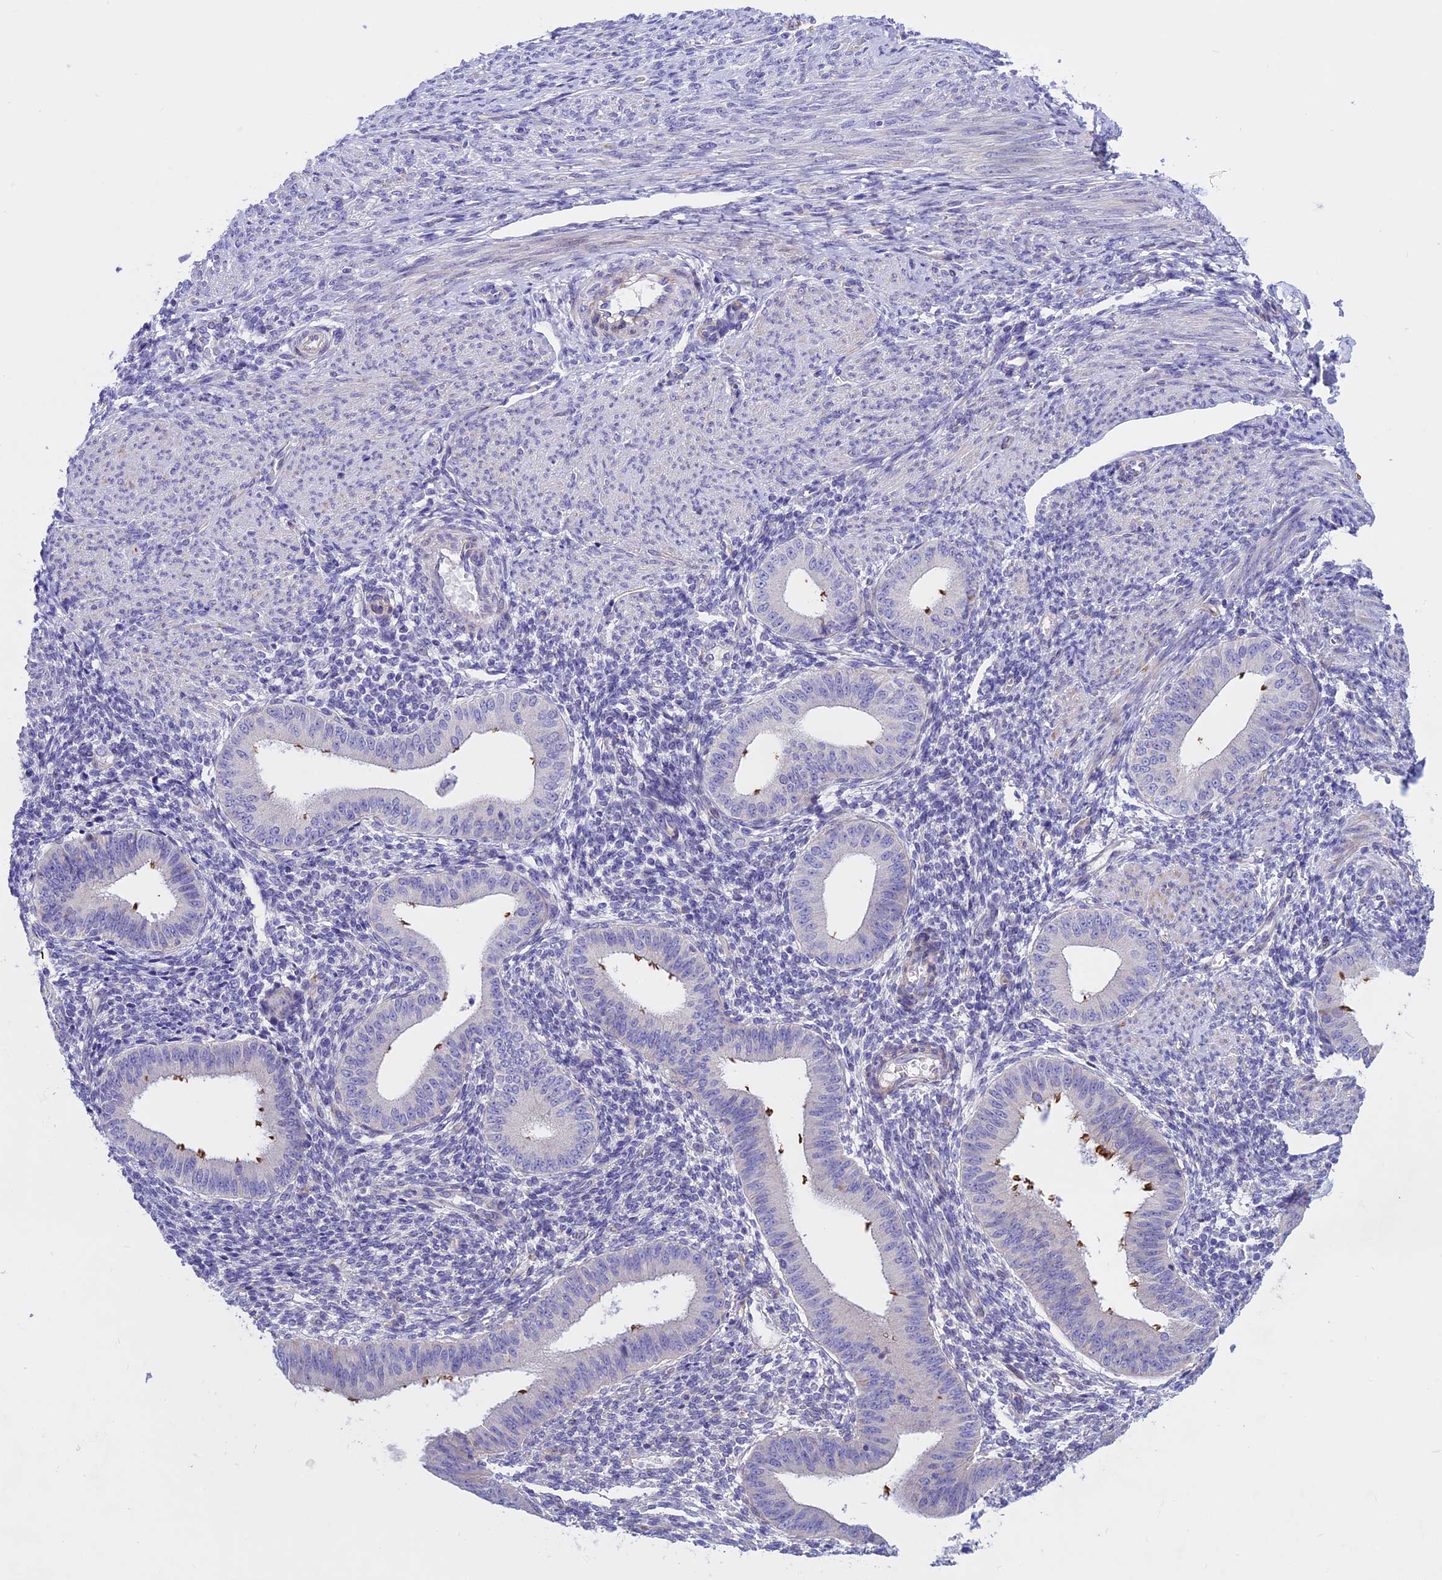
{"staining": {"intensity": "negative", "quantity": "none", "location": "none"}, "tissue": "endometrium", "cell_type": "Cells in endometrial stroma", "image_type": "normal", "snomed": [{"axis": "morphology", "description": "Normal tissue, NOS"}, {"axis": "topography", "description": "Uterus"}, {"axis": "topography", "description": "Endometrium"}], "caption": "Immunohistochemistry of normal endometrium exhibits no staining in cells in endometrial stroma. (Stains: DAB (3,3'-diaminobenzidine) IHC with hematoxylin counter stain, Microscopy: brightfield microscopy at high magnification).", "gene": "TMEM138", "patient": {"sex": "female", "age": 48}}